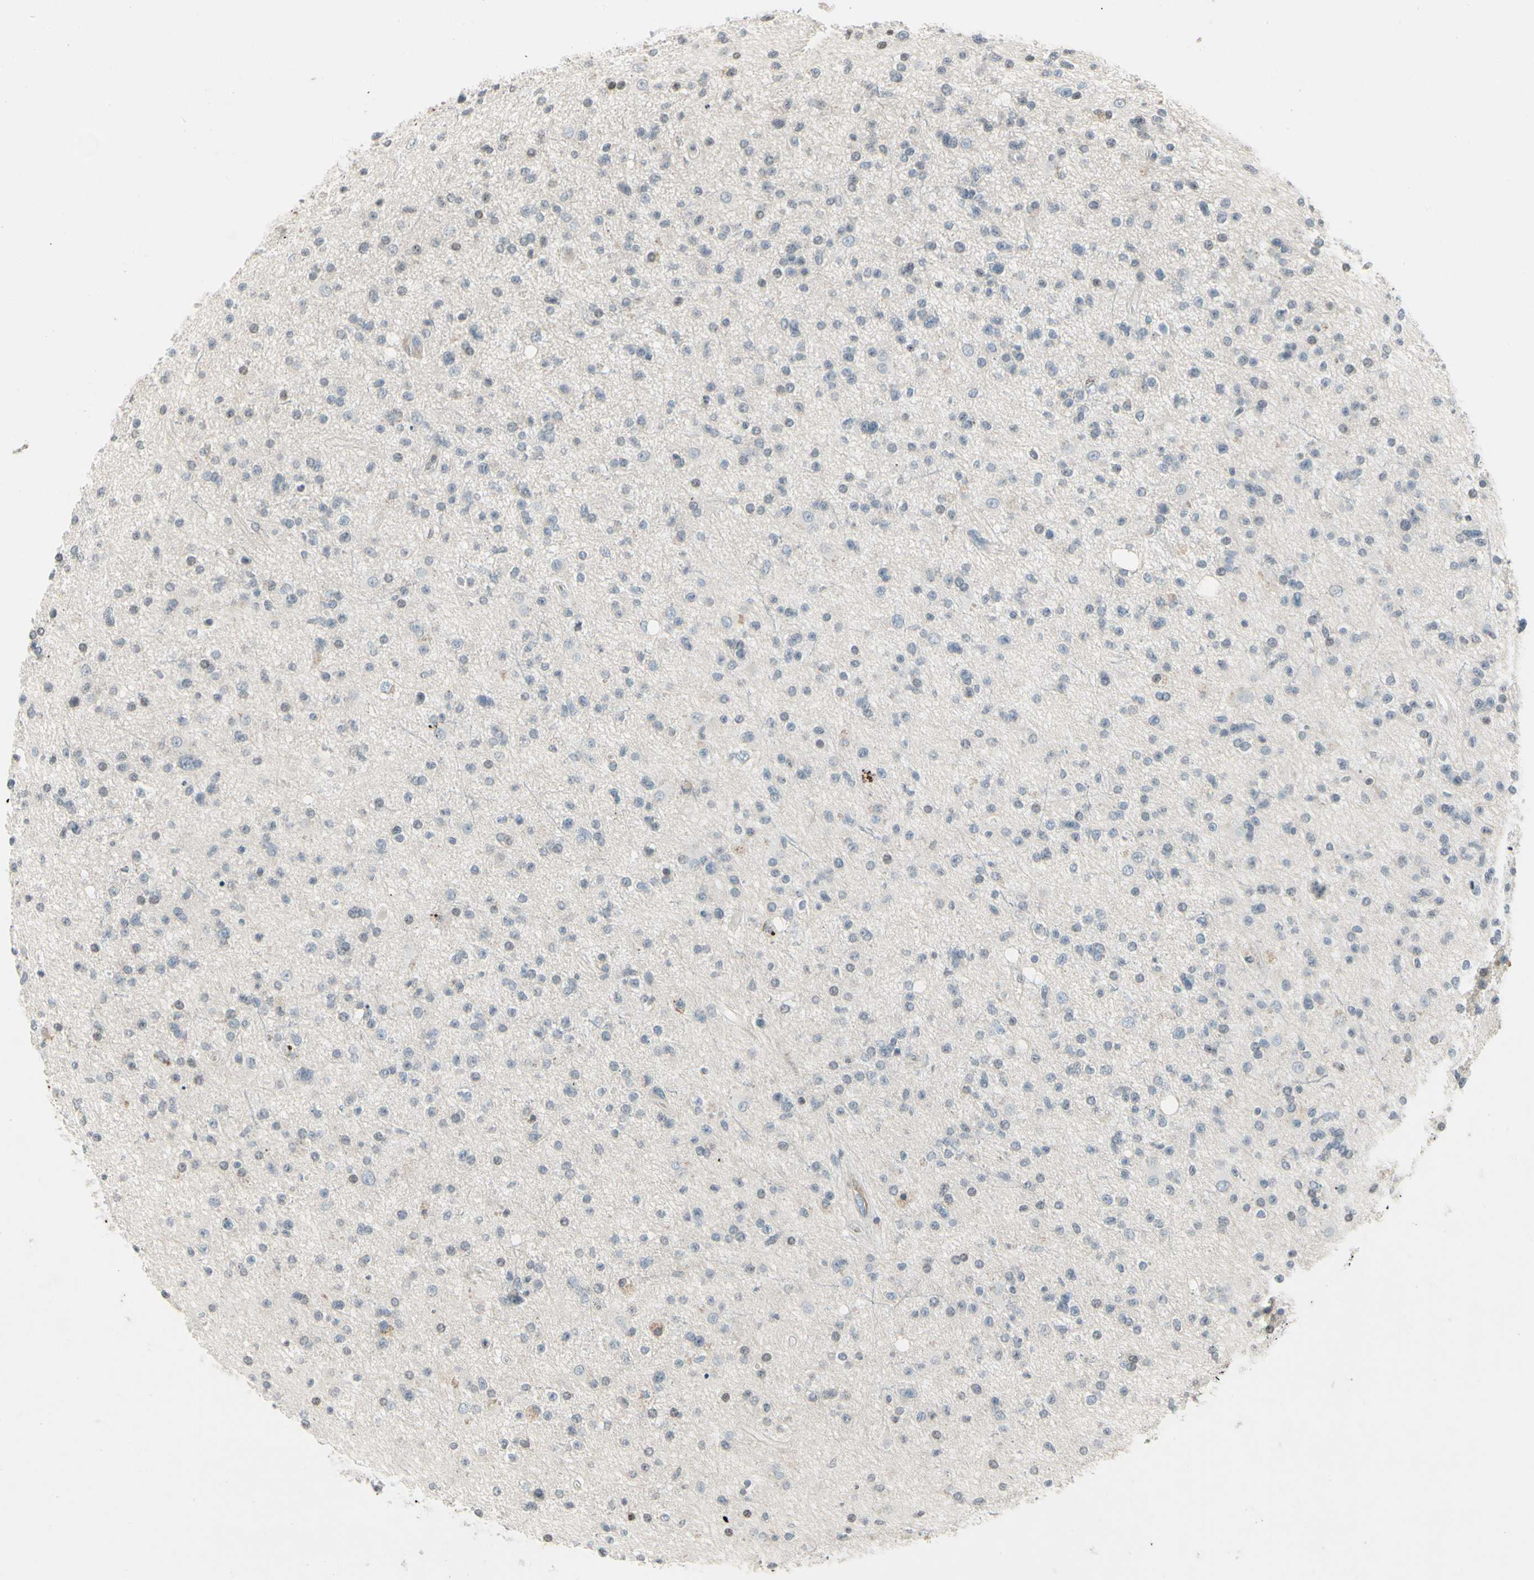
{"staining": {"intensity": "negative", "quantity": "none", "location": "none"}, "tissue": "glioma", "cell_type": "Tumor cells", "image_type": "cancer", "snomed": [{"axis": "morphology", "description": "Glioma, malignant, High grade"}, {"axis": "topography", "description": "Brain"}], "caption": "Immunohistochemical staining of glioma demonstrates no significant staining in tumor cells.", "gene": "ARG2", "patient": {"sex": "male", "age": 33}}